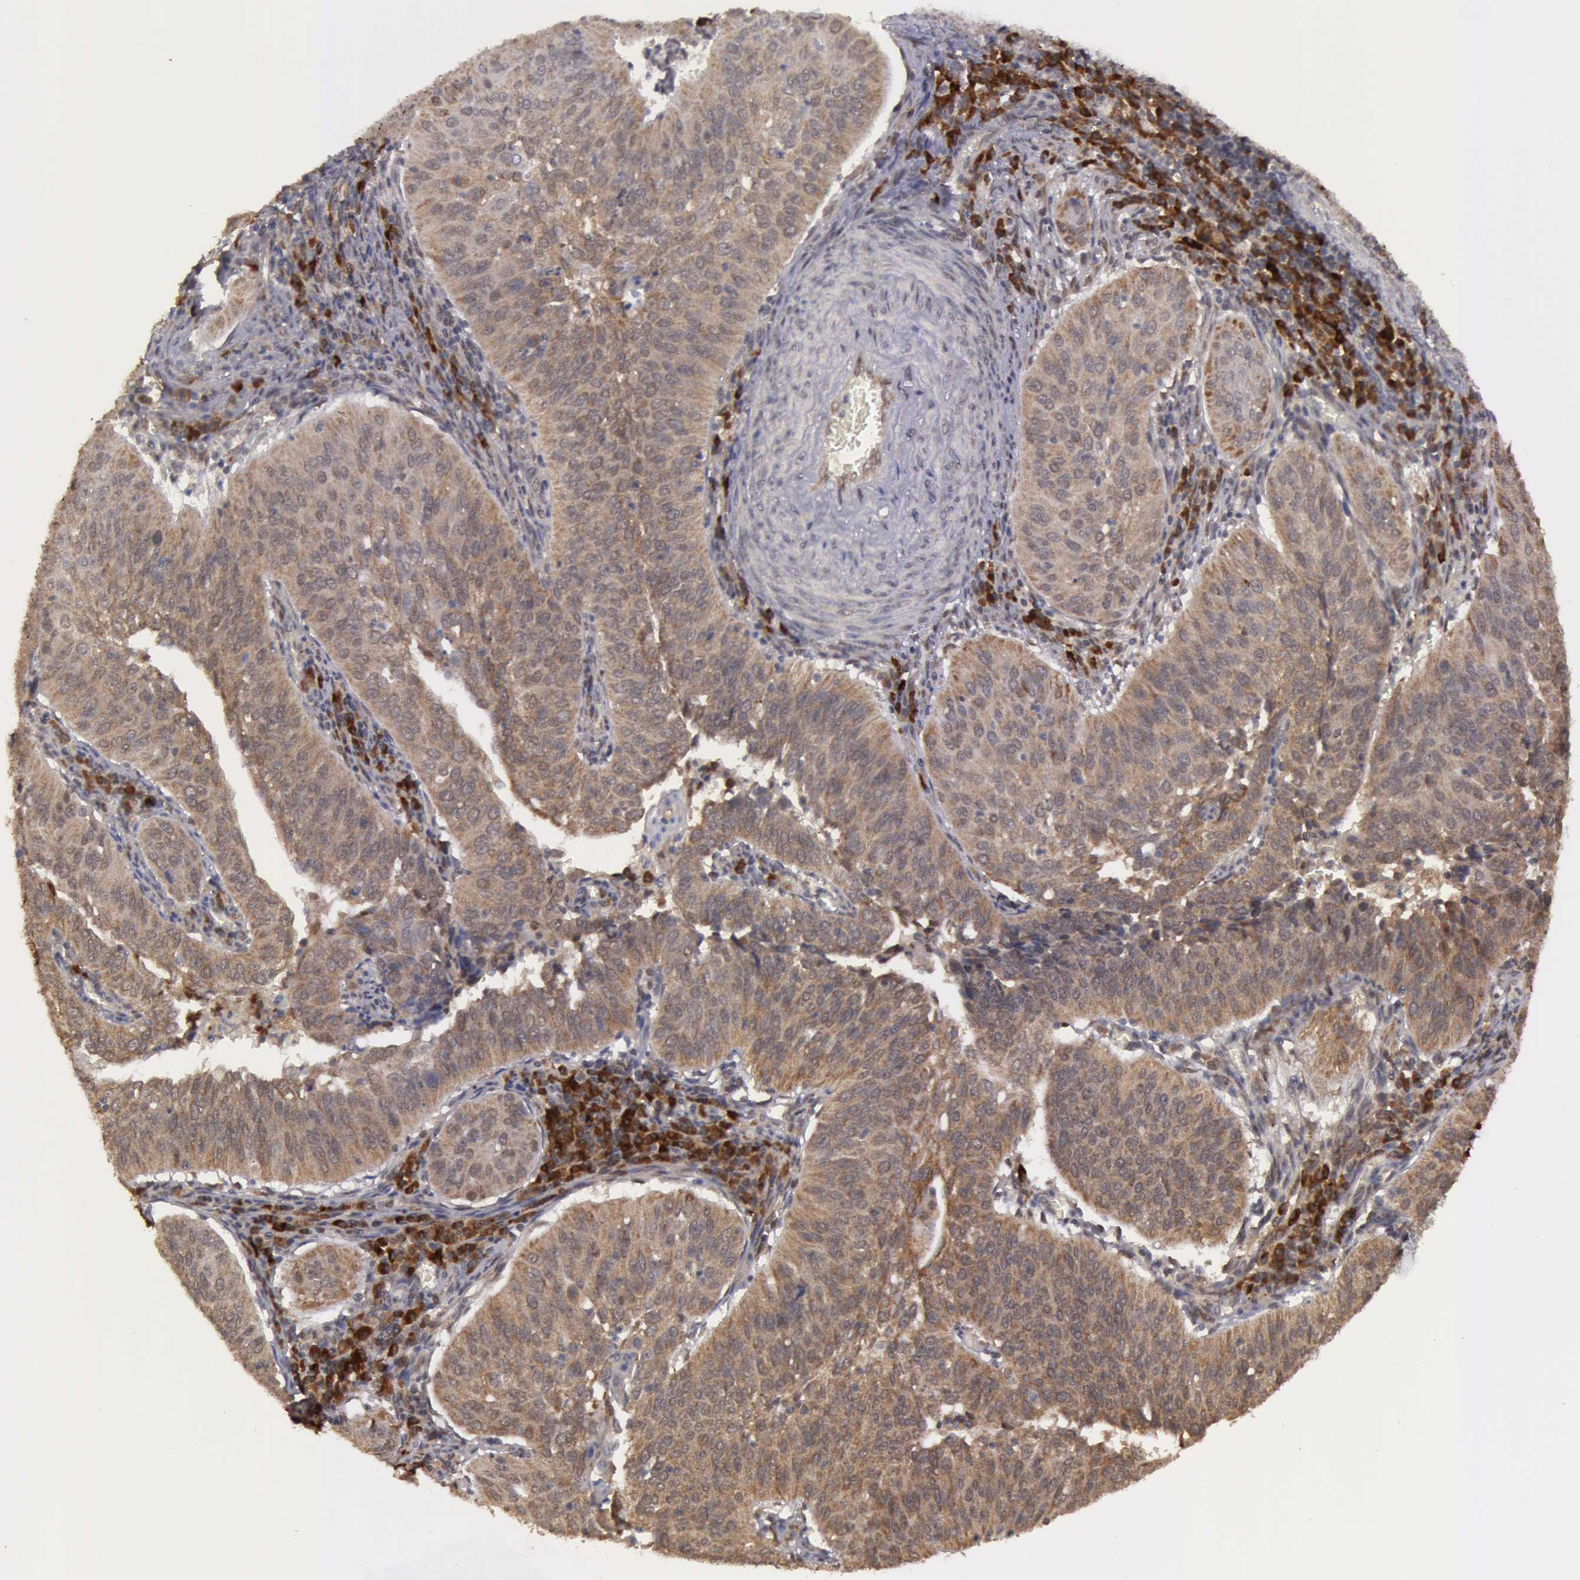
{"staining": {"intensity": "moderate", "quantity": ">75%", "location": "cytoplasmic/membranous"}, "tissue": "cervical cancer", "cell_type": "Tumor cells", "image_type": "cancer", "snomed": [{"axis": "morphology", "description": "Squamous cell carcinoma, NOS"}, {"axis": "topography", "description": "Cervix"}], "caption": "Immunohistochemical staining of human cervical cancer shows medium levels of moderate cytoplasmic/membranous positivity in approximately >75% of tumor cells. The staining was performed using DAB (3,3'-diaminobenzidine), with brown indicating positive protein expression. Nuclei are stained blue with hematoxylin.", "gene": "GLIS1", "patient": {"sex": "female", "age": 39}}